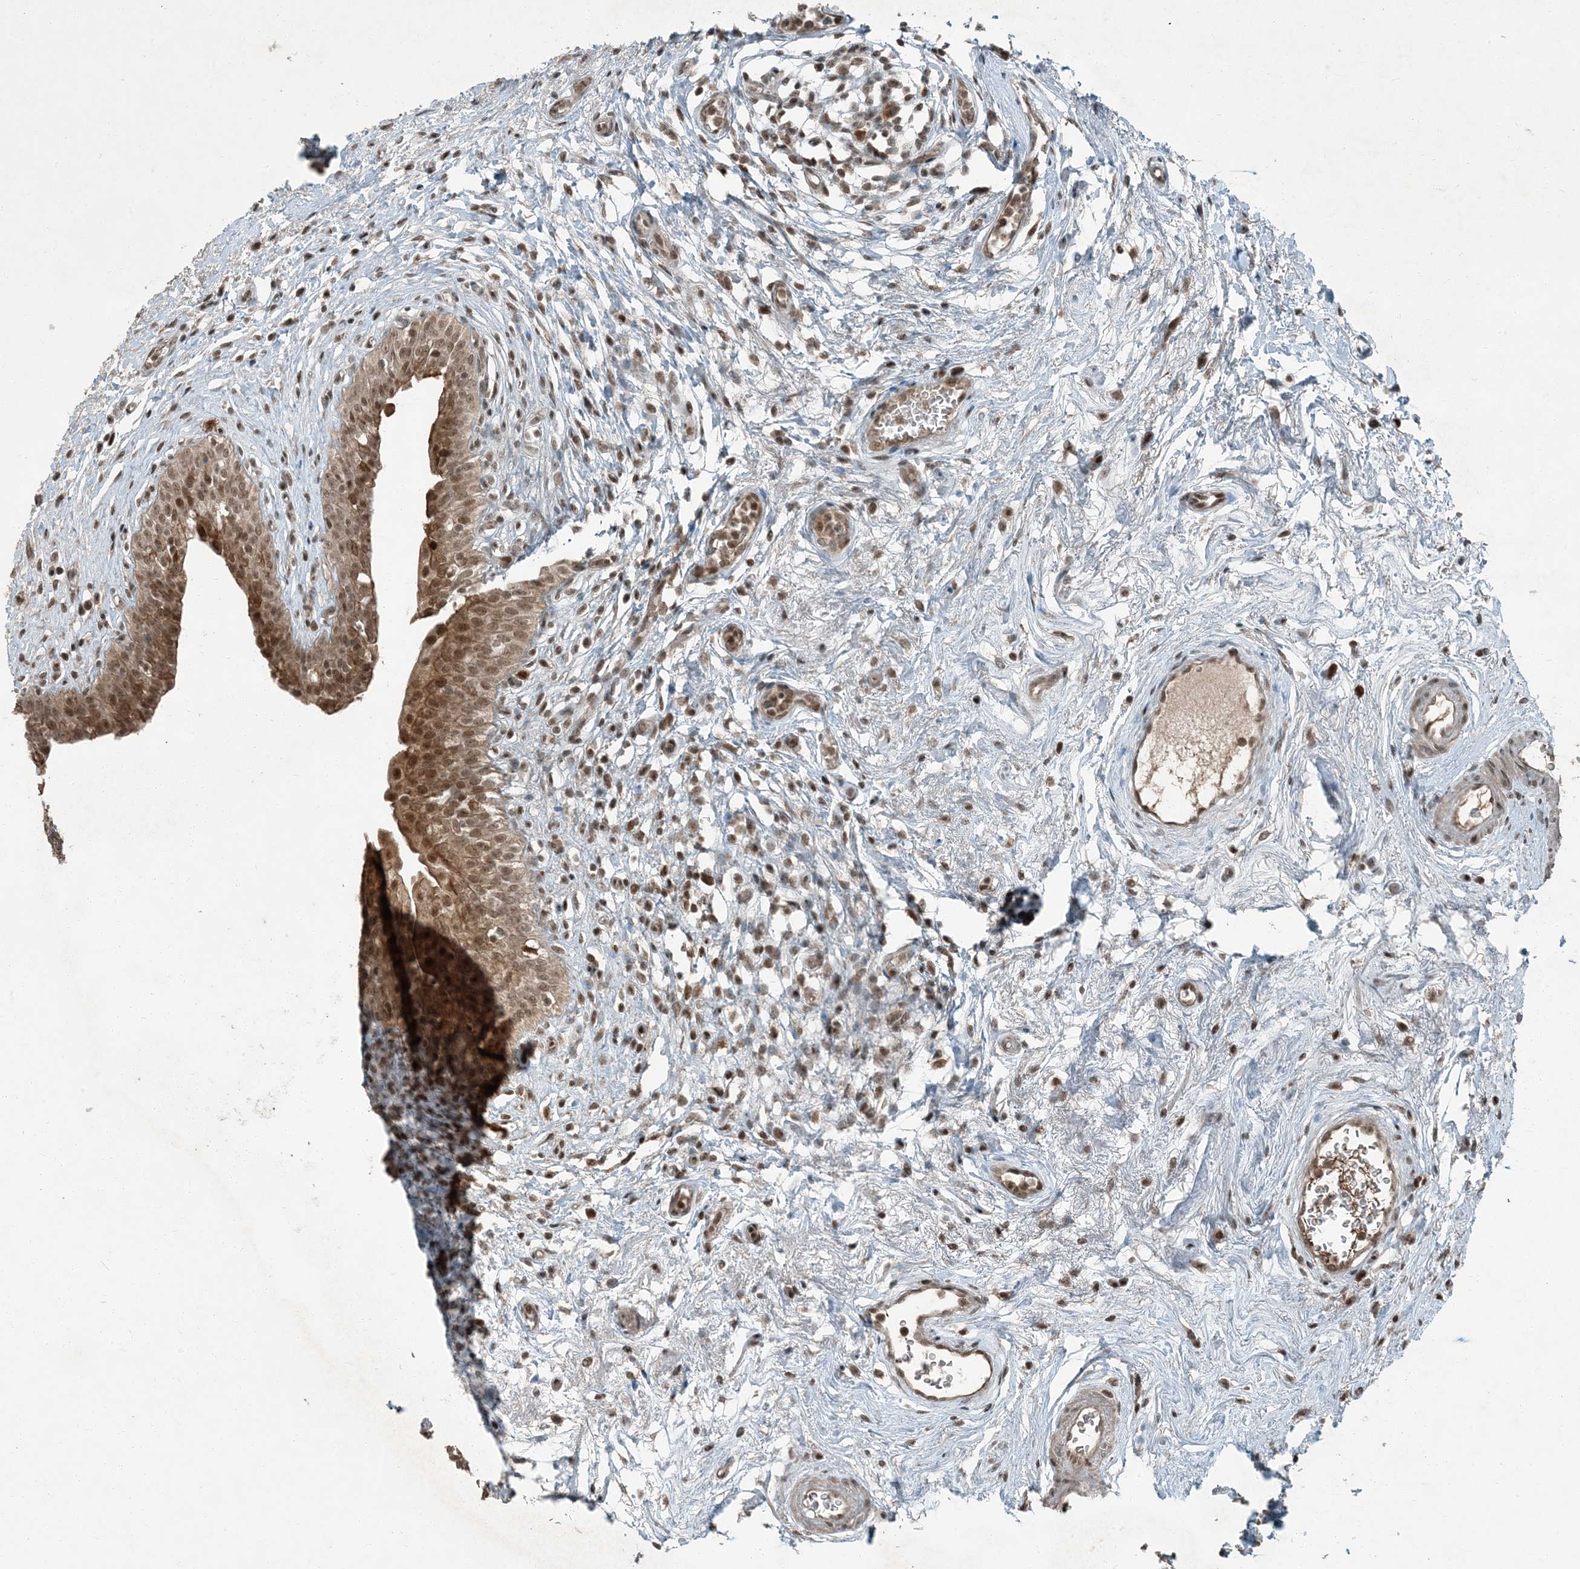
{"staining": {"intensity": "moderate", "quantity": ">75%", "location": "cytoplasmic/membranous,nuclear"}, "tissue": "urinary bladder", "cell_type": "Urothelial cells", "image_type": "normal", "snomed": [{"axis": "morphology", "description": "Normal tissue, NOS"}, {"axis": "topography", "description": "Urinary bladder"}], "caption": "Urothelial cells demonstrate moderate cytoplasmic/membranous,nuclear staining in approximately >75% of cells in benign urinary bladder. (DAB (3,3'-diaminobenzidine) IHC, brown staining for protein, blue staining for nuclei).", "gene": "TRAPPC12", "patient": {"sex": "male", "age": 83}}